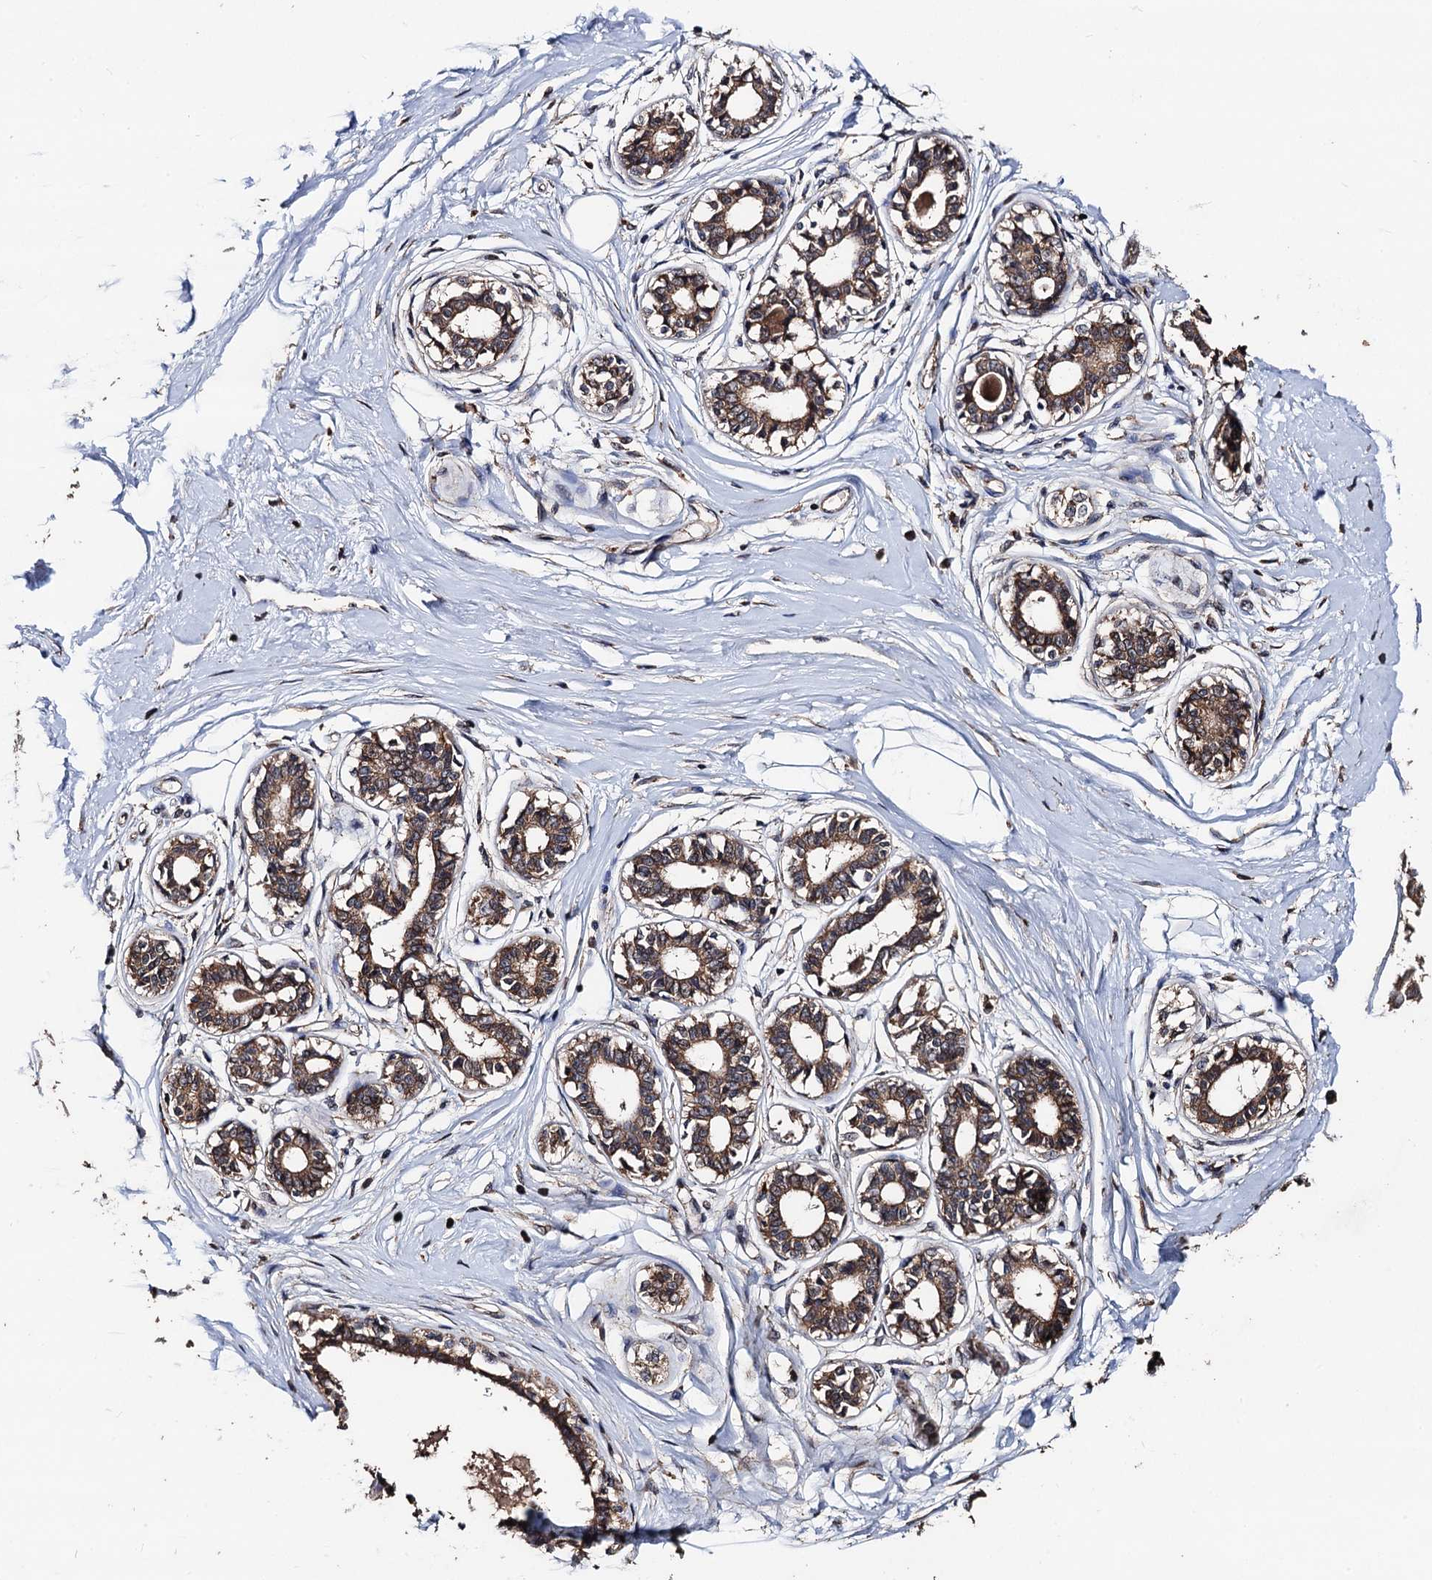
{"staining": {"intensity": "weak", "quantity": ">75%", "location": "cytoplasmic/membranous"}, "tissue": "breast", "cell_type": "Adipocytes", "image_type": "normal", "snomed": [{"axis": "morphology", "description": "Normal tissue, NOS"}, {"axis": "topography", "description": "Breast"}], "caption": "Benign breast was stained to show a protein in brown. There is low levels of weak cytoplasmic/membranous staining in approximately >75% of adipocytes. The protein is stained brown, and the nuclei are stained in blue (DAB IHC with brightfield microscopy, high magnification).", "gene": "PPTC7", "patient": {"sex": "female", "age": 45}}